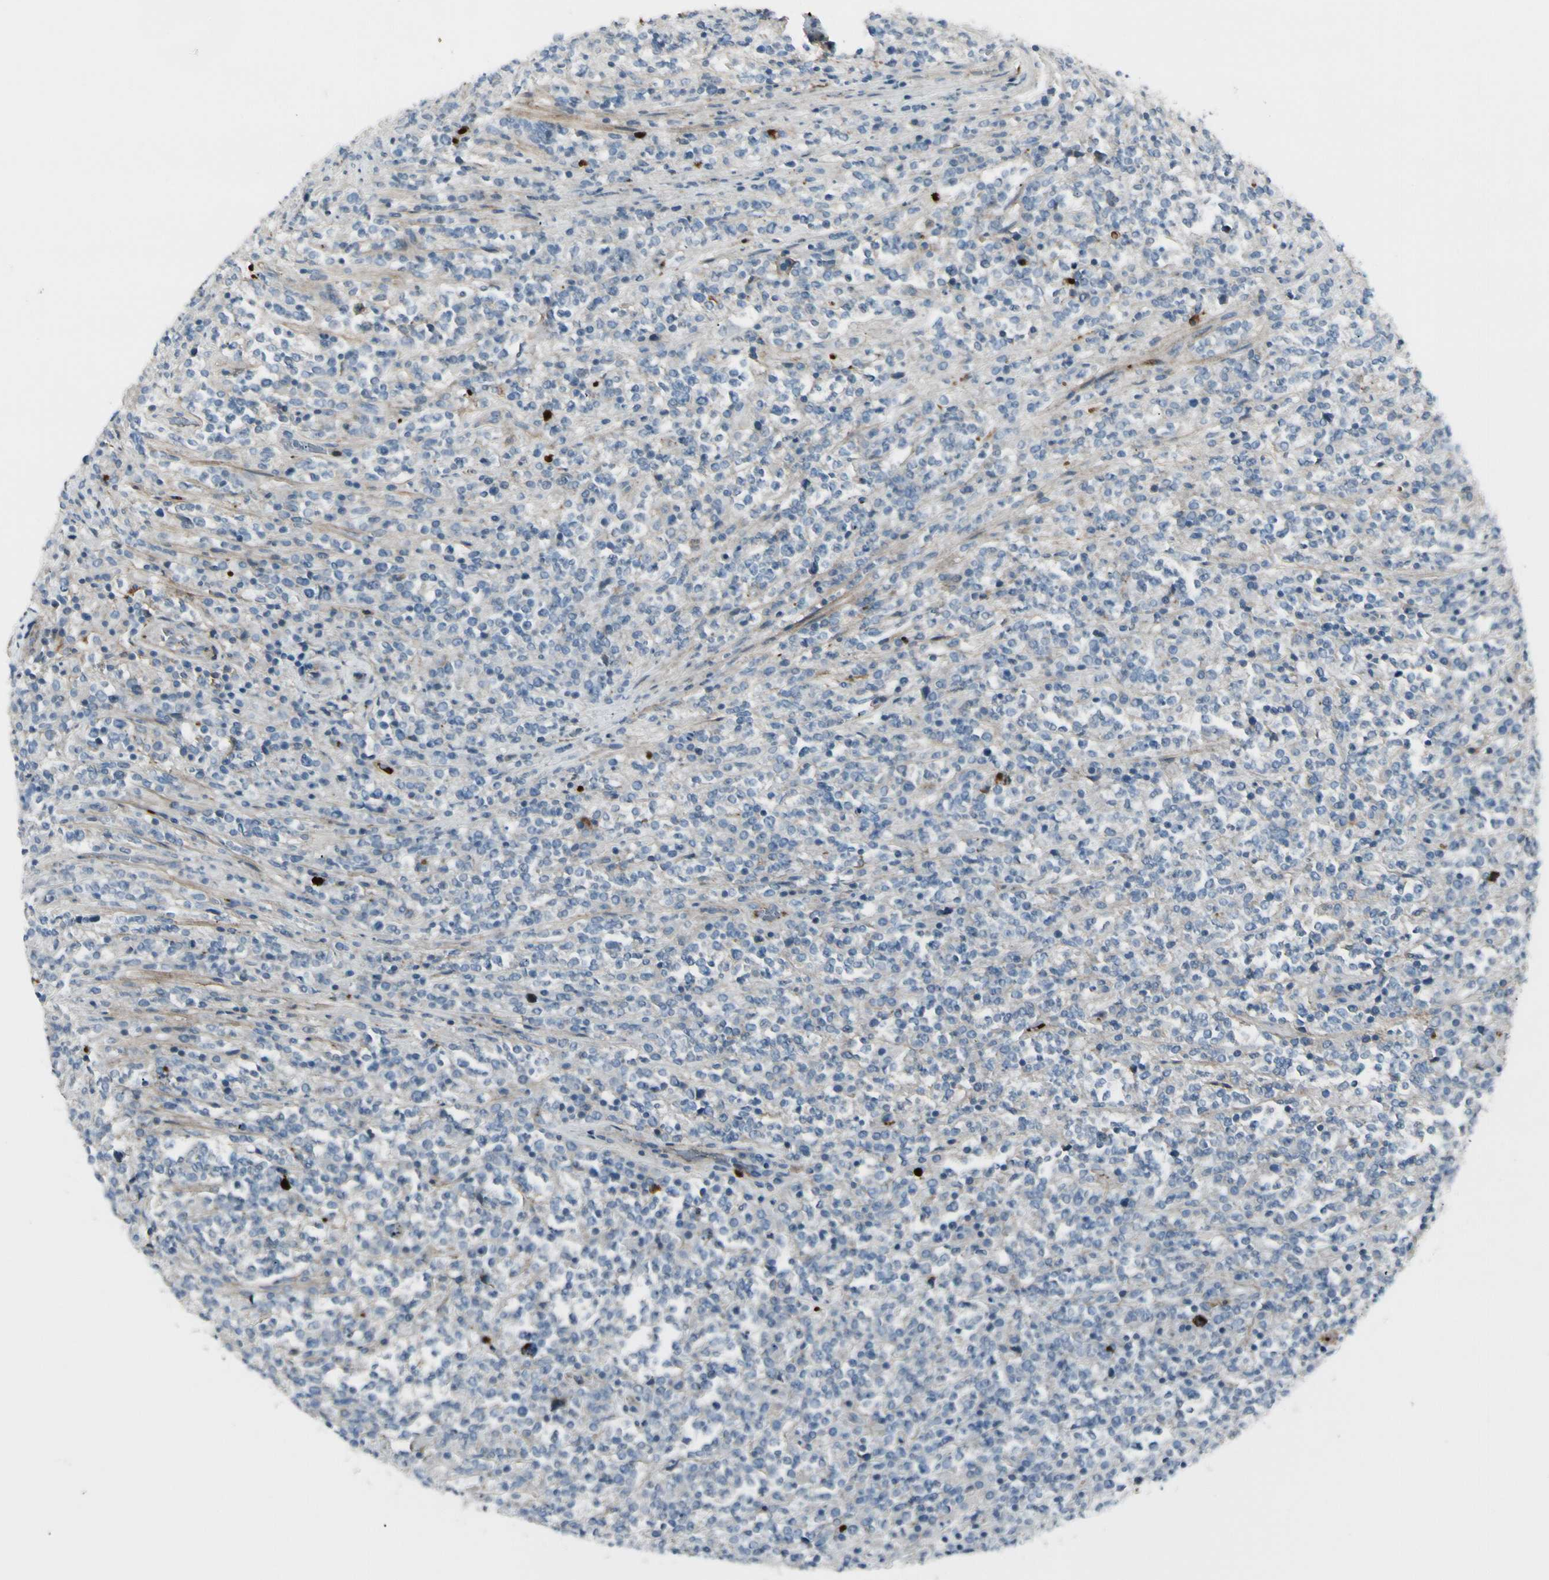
{"staining": {"intensity": "negative", "quantity": "none", "location": "none"}, "tissue": "lymphoma", "cell_type": "Tumor cells", "image_type": "cancer", "snomed": [{"axis": "morphology", "description": "Malignant lymphoma, non-Hodgkin's type, High grade"}, {"axis": "topography", "description": "Soft tissue"}], "caption": "A high-resolution micrograph shows immunohistochemistry staining of lymphoma, which displays no significant expression in tumor cells.", "gene": "IGHG1", "patient": {"sex": "male", "age": 18}}